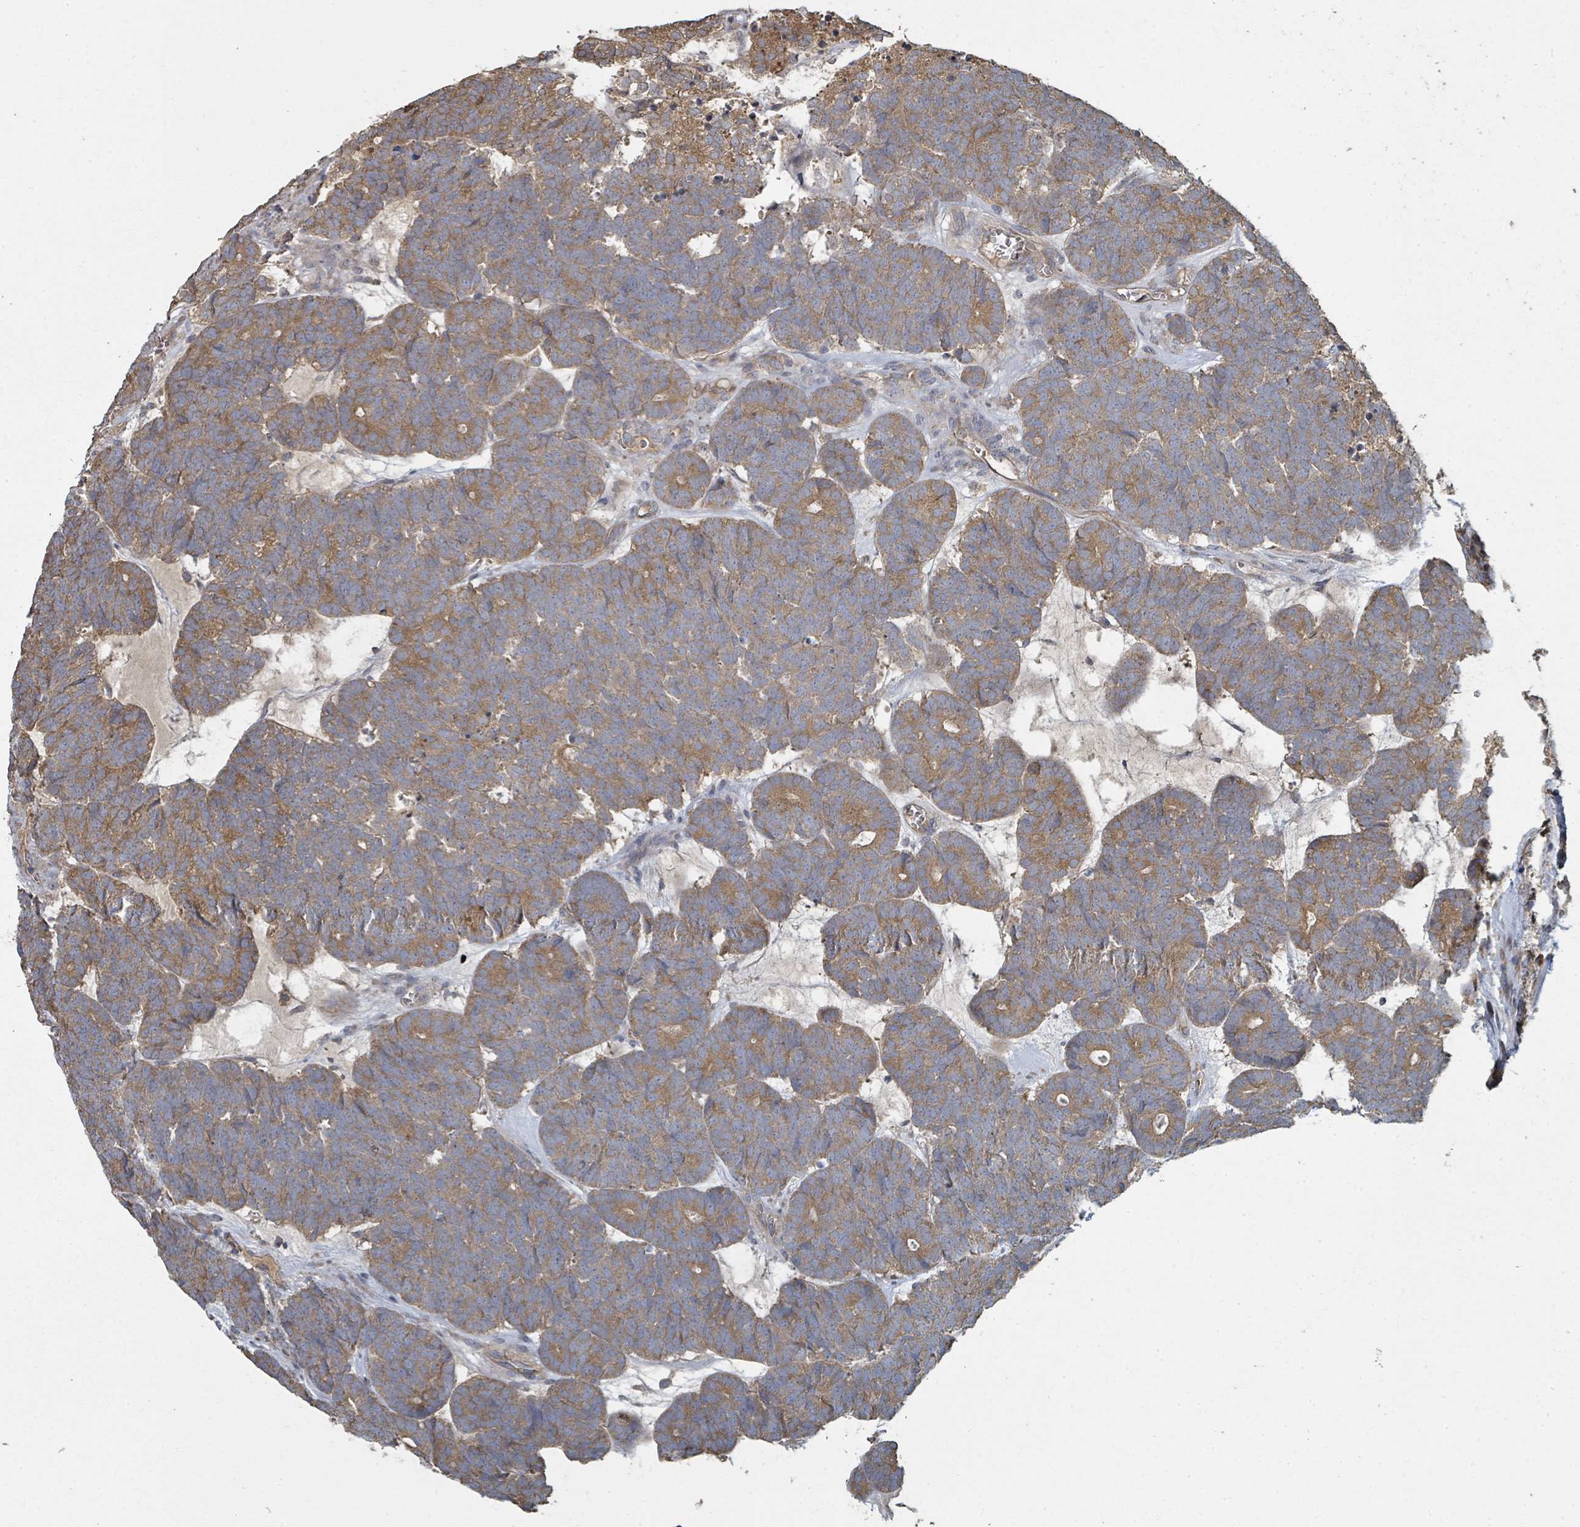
{"staining": {"intensity": "moderate", "quantity": ">75%", "location": "cytoplasmic/membranous"}, "tissue": "head and neck cancer", "cell_type": "Tumor cells", "image_type": "cancer", "snomed": [{"axis": "morphology", "description": "Adenocarcinoma, NOS"}, {"axis": "topography", "description": "Head-Neck"}], "caption": "Head and neck cancer (adenocarcinoma) tissue displays moderate cytoplasmic/membranous positivity in approximately >75% of tumor cells, visualized by immunohistochemistry. (DAB IHC, brown staining for protein, blue staining for nuclei).", "gene": "WDFY1", "patient": {"sex": "female", "age": 81}}